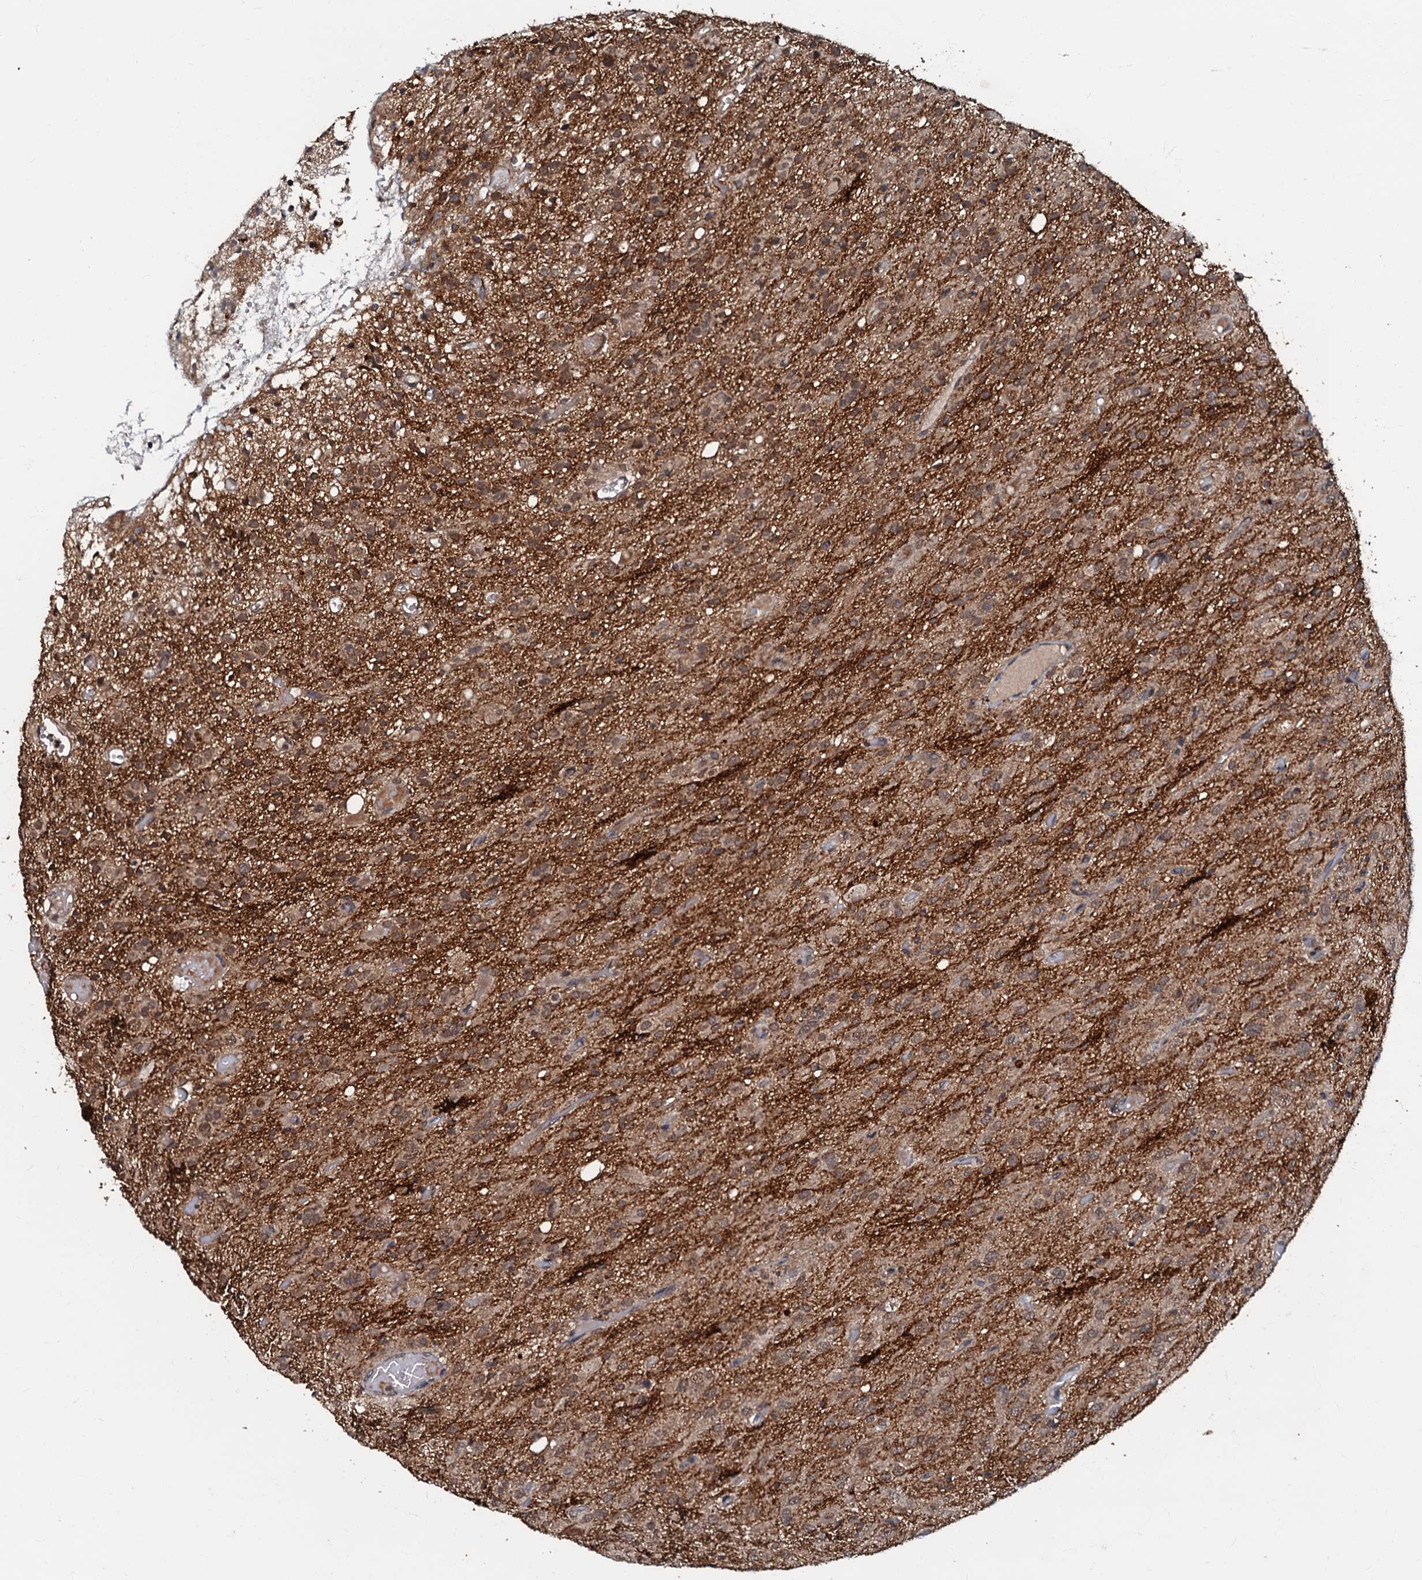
{"staining": {"intensity": "weak", "quantity": ">75%", "location": "cytoplasmic/membranous"}, "tissue": "glioma", "cell_type": "Tumor cells", "image_type": "cancer", "snomed": [{"axis": "morphology", "description": "Glioma, malignant, High grade"}, {"axis": "topography", "description": "Brain"}], "caption": "This is a micrograph of immunohistochemistry (IHC) staining of malignant glioma (high-grade), which shows weak staining in the cytoplasmic/membranous of tumor cells.", "gene": "C18orf32", "patient": {"sex": "female", "age": 59}}